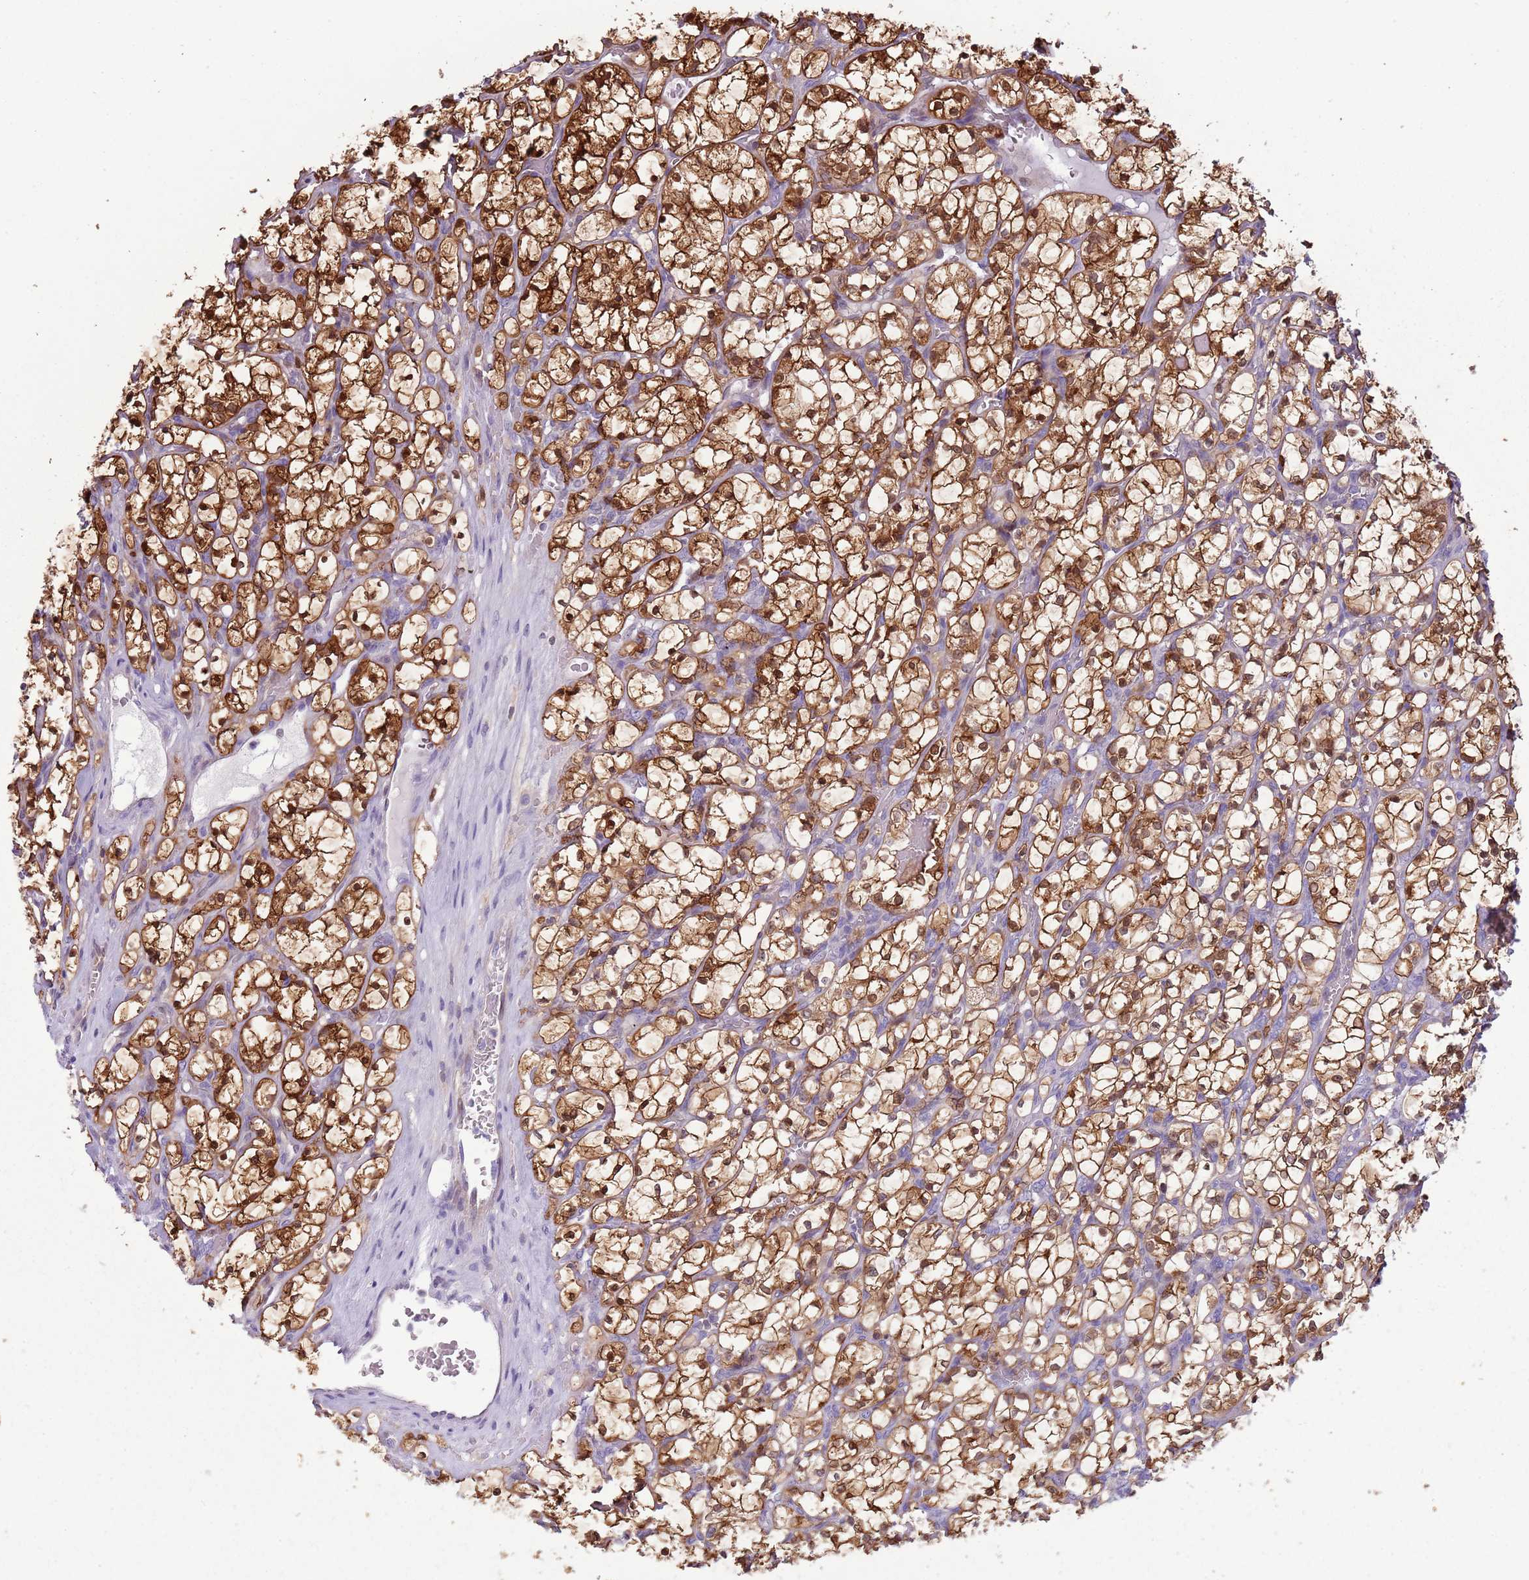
{"staining": {"intensity": "strong", "quantity": ">75%", "location": "cytoplasmic/membranous,nuclear"}, "tissue": "renal cancer", "cell_type": "Tumor cells", "image_type": "cancer", "snomed": [{"axis": "morphology", "description": "Adenocarcinoma, NOS"}, {"axis": "topography", "description": "Kidney"}], "caption": "Renal cancer stained with a protein marker shows strong staining in tumor cells.", "gene": "NBPF6", "patient": {"sex": "female", "age": 69}}